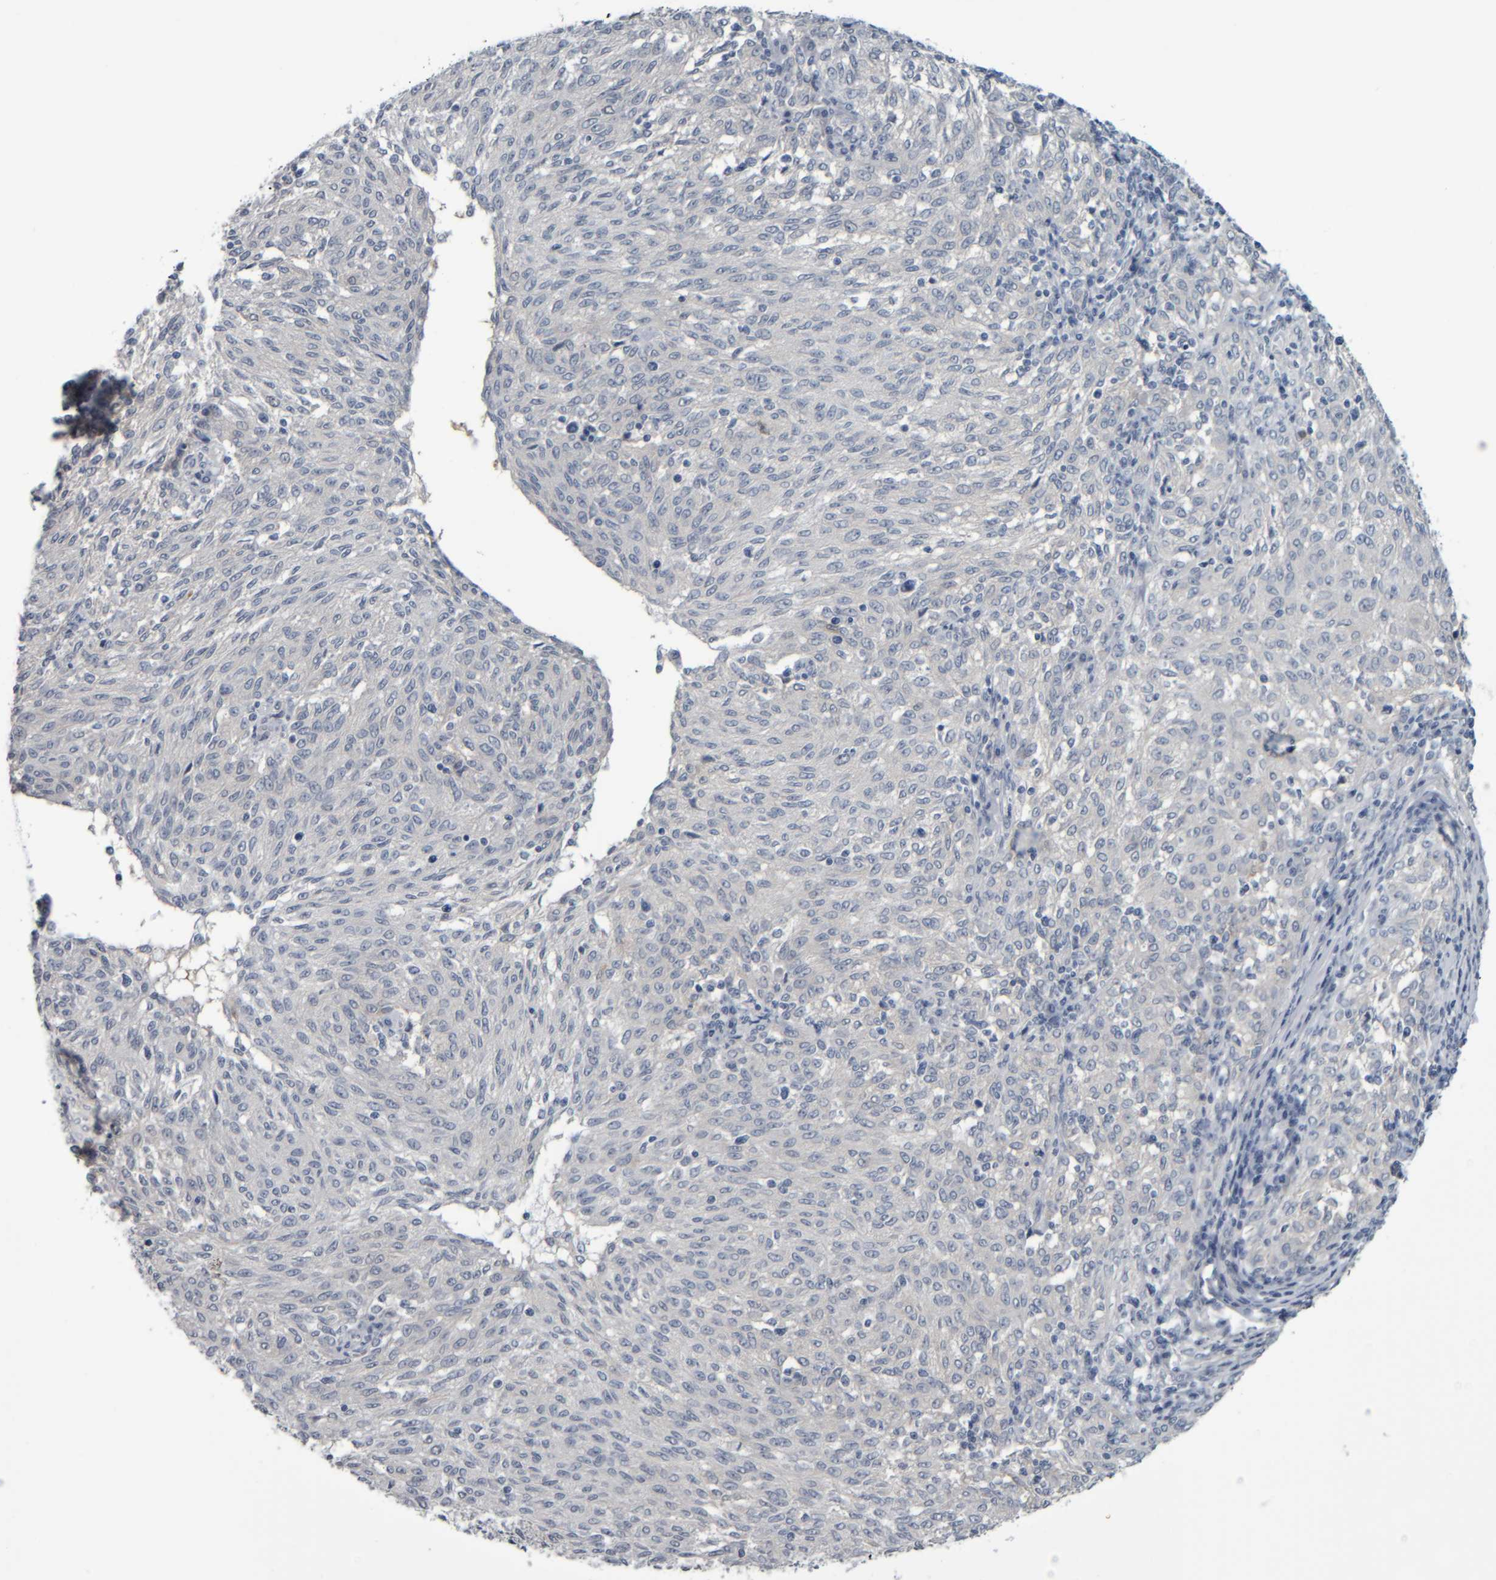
{"staining": {"intensity": "negative", "quantity": "none", "location": "none"}, "tissue": "melanoma", "cell_type": "Tumor cells", "image_type": "cancer", "snomed": [{"axis": "morphology", "description": "Malignant melanoma, NOS"}, {"axis": "topography", "description": "Skin"}], "caption": "Immunohistochemistry (IHC) of malignant melanoma reveals no positivity in tumor cells.", "gene": "COL14A1", "patient": {"sex": "female", "age": 72}}